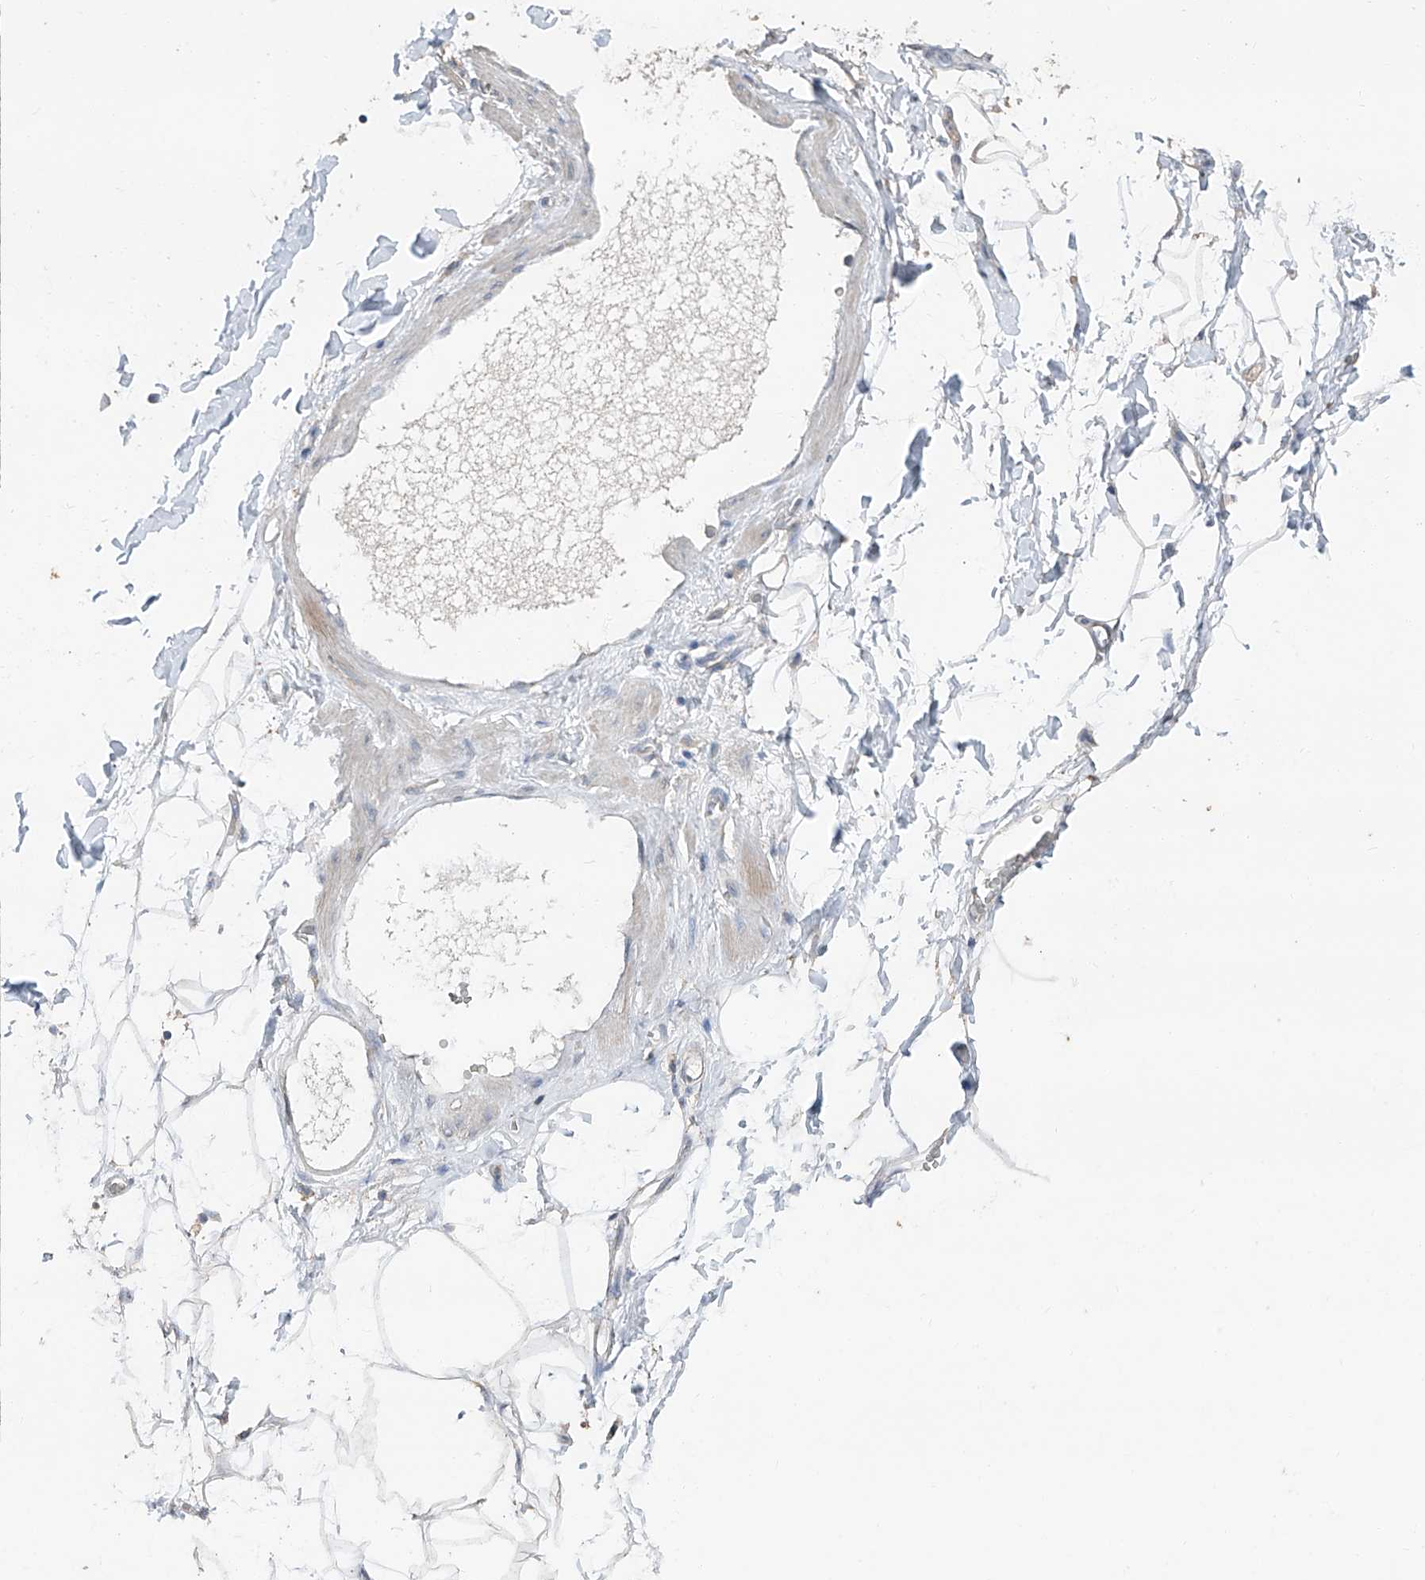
{"staining": {"intensity": "negative", "quantity": "none", "location": "none"}, "tissue": "adipose tissue", "cell_type": "Adipocytes", "image_type": "normal", "snomed": [{"axis": "morphology", "description": "Normal tissue, NOS"}, {"axis": "morphology", "description": "Adenocarcinoma, NOS"}, {"axis": "topography", "description": "Pancreas"}, {"axis": "topography", "description": "Peripheral nerve tissue"}], "caption": "Histopathology image shows no significant protein staining in adipocytes of unremarkable adipose tissue.", "gene": "MAMLD1", "patient": {"sex": "male", "age": 59}}